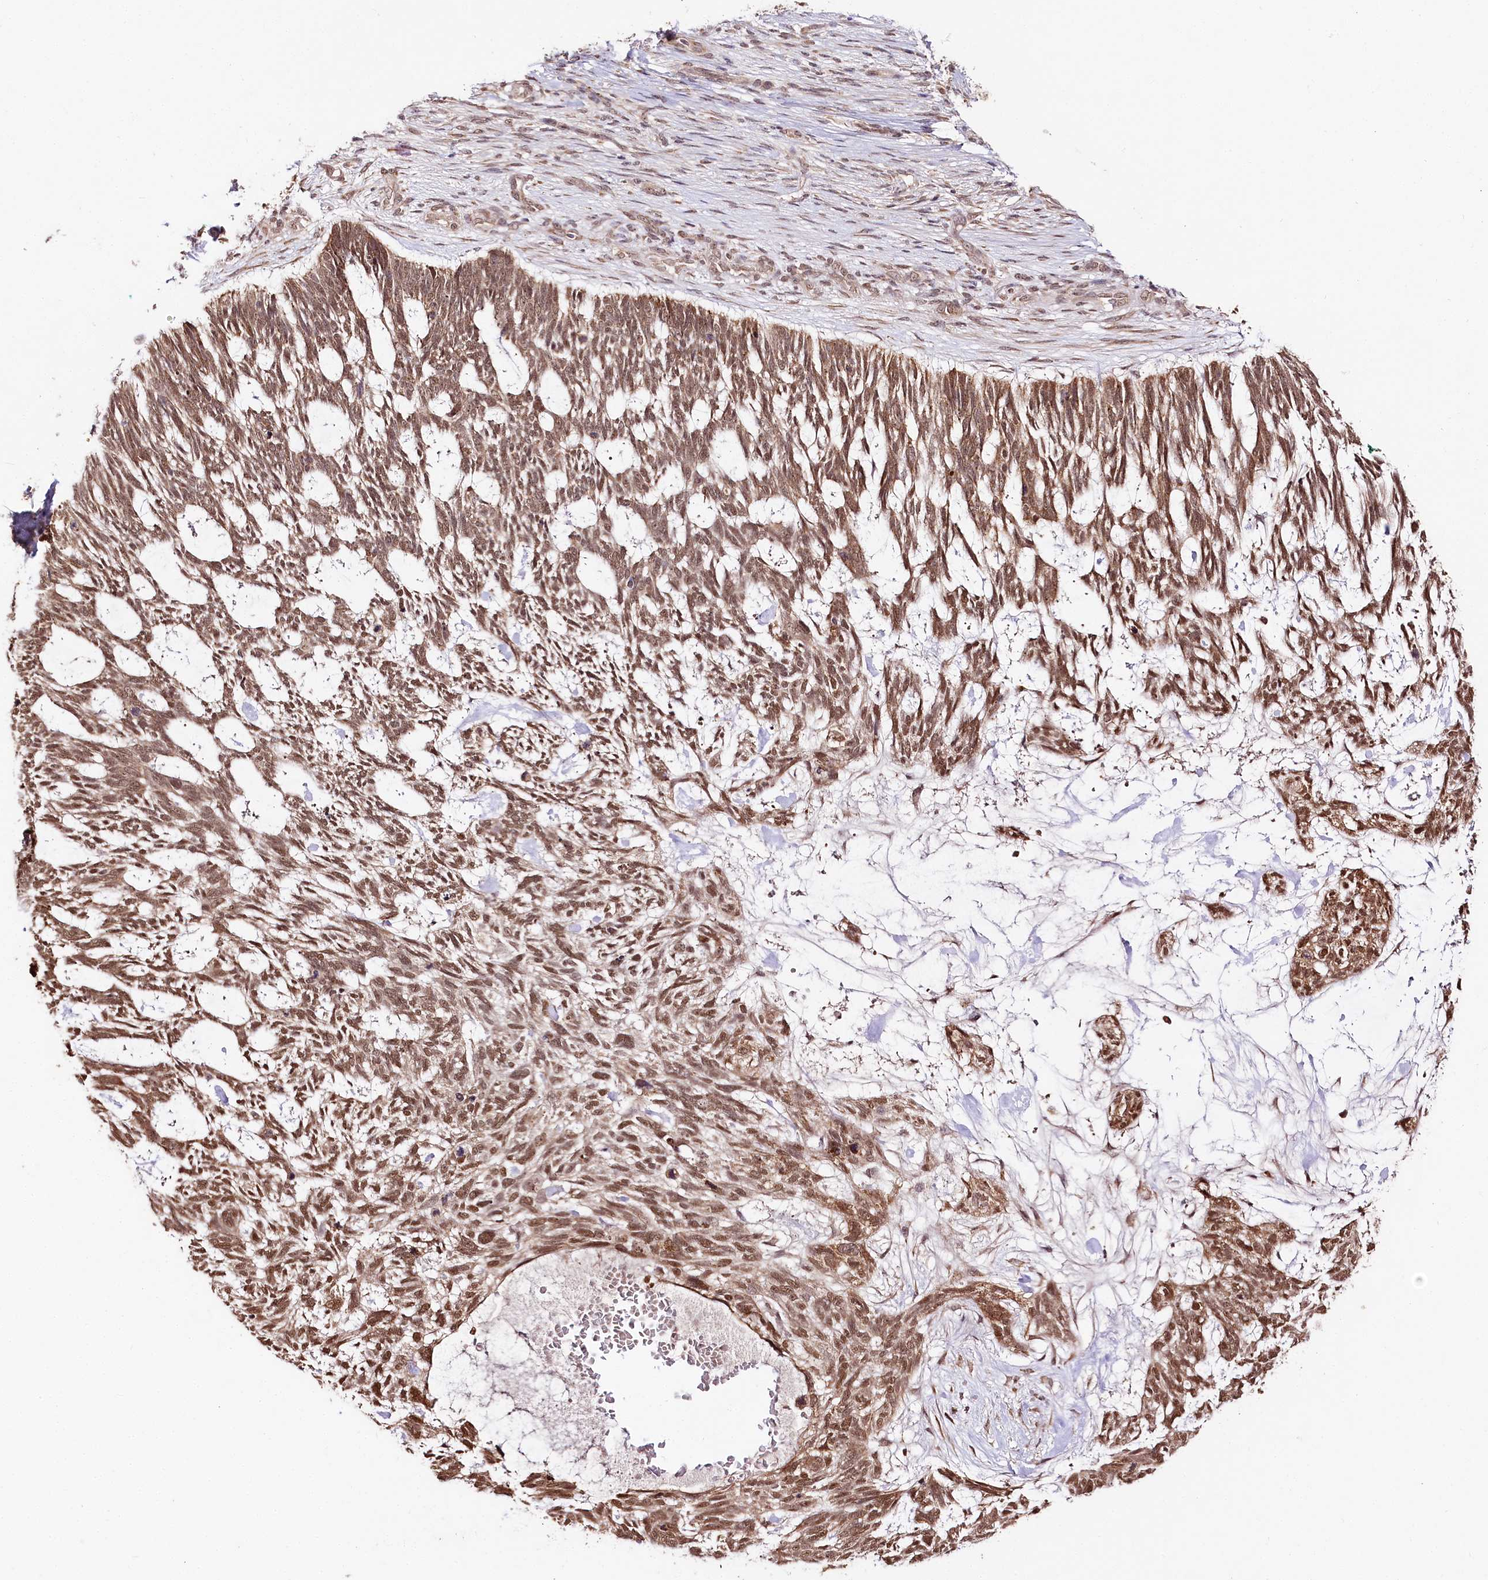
{"staining": {"intensity": "moderate", "quantity": ">75%", "location": "nuclear"}, "tissue": "skin cancer", "cell_type": "Tumor cells", "image_type": "cancer", "snomed": [{"axis": "morphology", "description": "Basal cell carcinoma"}, {"axis": "topography", "description": "Skin"}], "caption": "An immunohistochemistry image of tumor tissue is shown. Protein staining in brown highlights moderate nuclear positivity in skin cancer (basal cell carcinoma) within tumor cells. Immunohistochemistry stains the protein of interest in brown and the nuclei are stained blue.", "gene": "ENSG00000144785", "patient": {"sex": "male", "age": 88}}